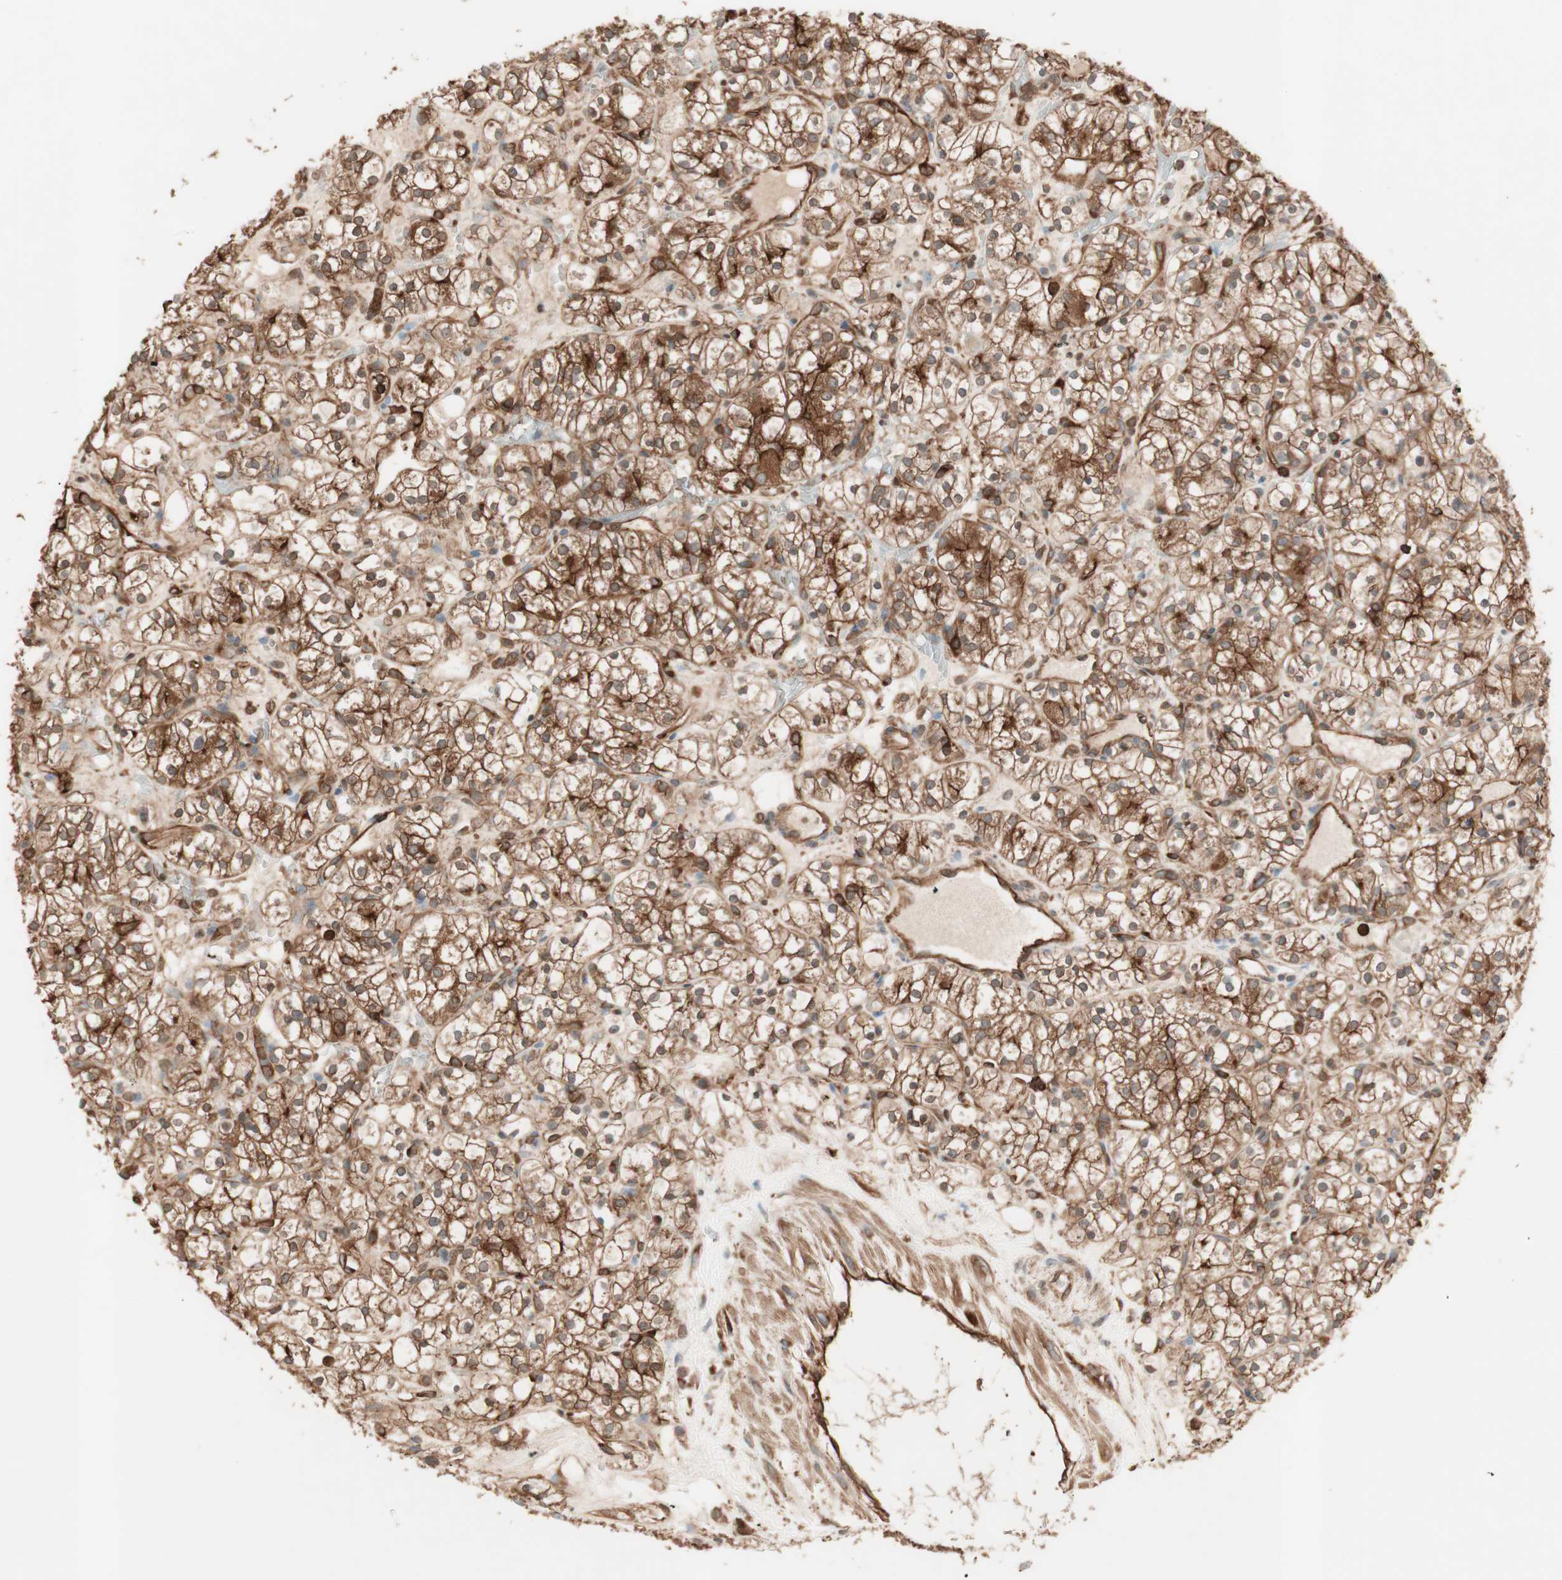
{"staining": {"intensity": "strong", "quantity": ">75%", "location": "cytoplasmic/membranous,nuclear"}, "tissue": "renal cancer", "cell_type": "Tumor cells", "image_type": "cancer", "snomed": [{"axis": "morphology", "description": "Adenocarcinoma, NOS"}, {"axis": "topography", "description": "Kidney"}], "caption": "IHC (DAB) staining of human renal cancer reveals strong cytoplasmic/membranous and nuclear protein expression in approximately >75% of tumor cells.", "gene": "TCP11L1", "patient": {"sex": "female", "age": 60}}